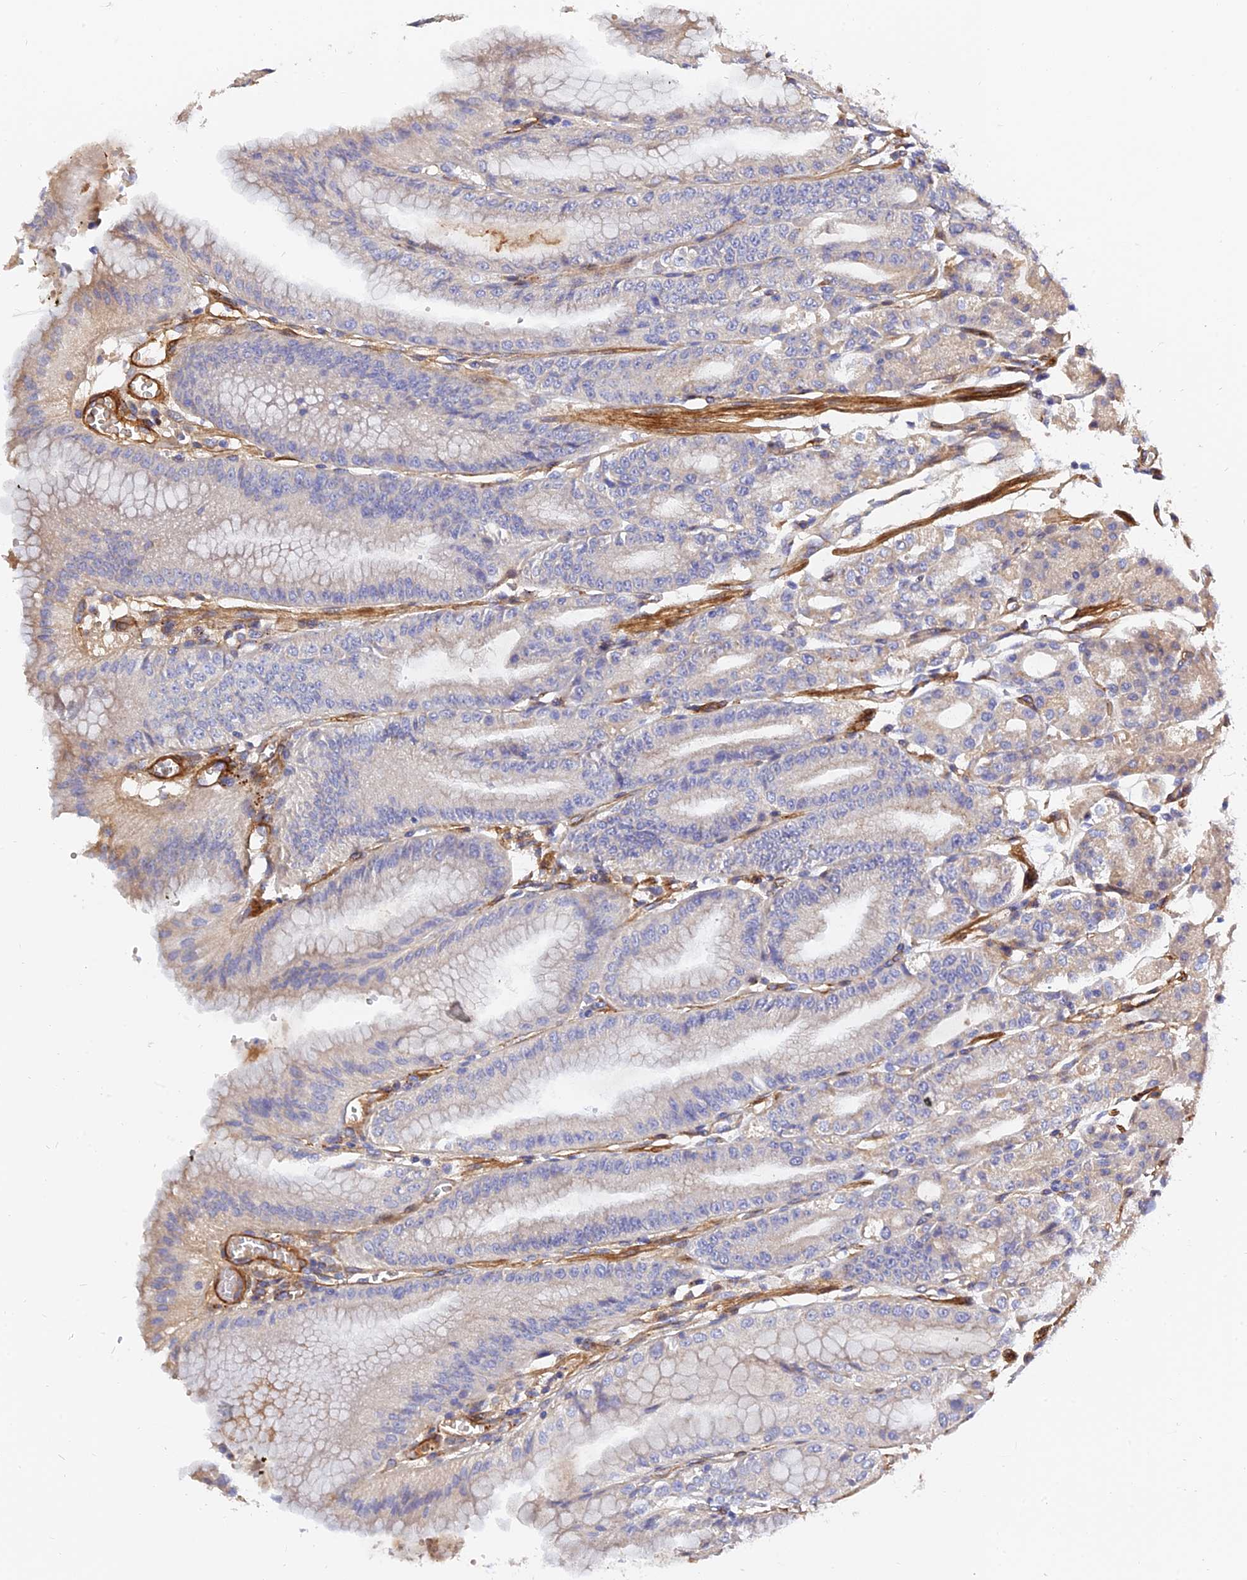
{"staining": {"intensity": "weak", "quantity": "25%-75%", "location": "cytoplasmic/membranous"}, "tissue": "stomach", "cell_type": "Glandular cells", "image_type": "normal", "snomed": [{"axis": "morphology", "description": "Normal tissue, NOS"}, {"axis": "topography", "description": "Stomach, lower"}], "caption": "Human stomach stained with a brown dye displays weak cytoplasmic/membranous positive expression in approximately 25%-75% of glandular cells.", "gene": "MRPL35", "patient": {"sex": "male", "age": 71}}